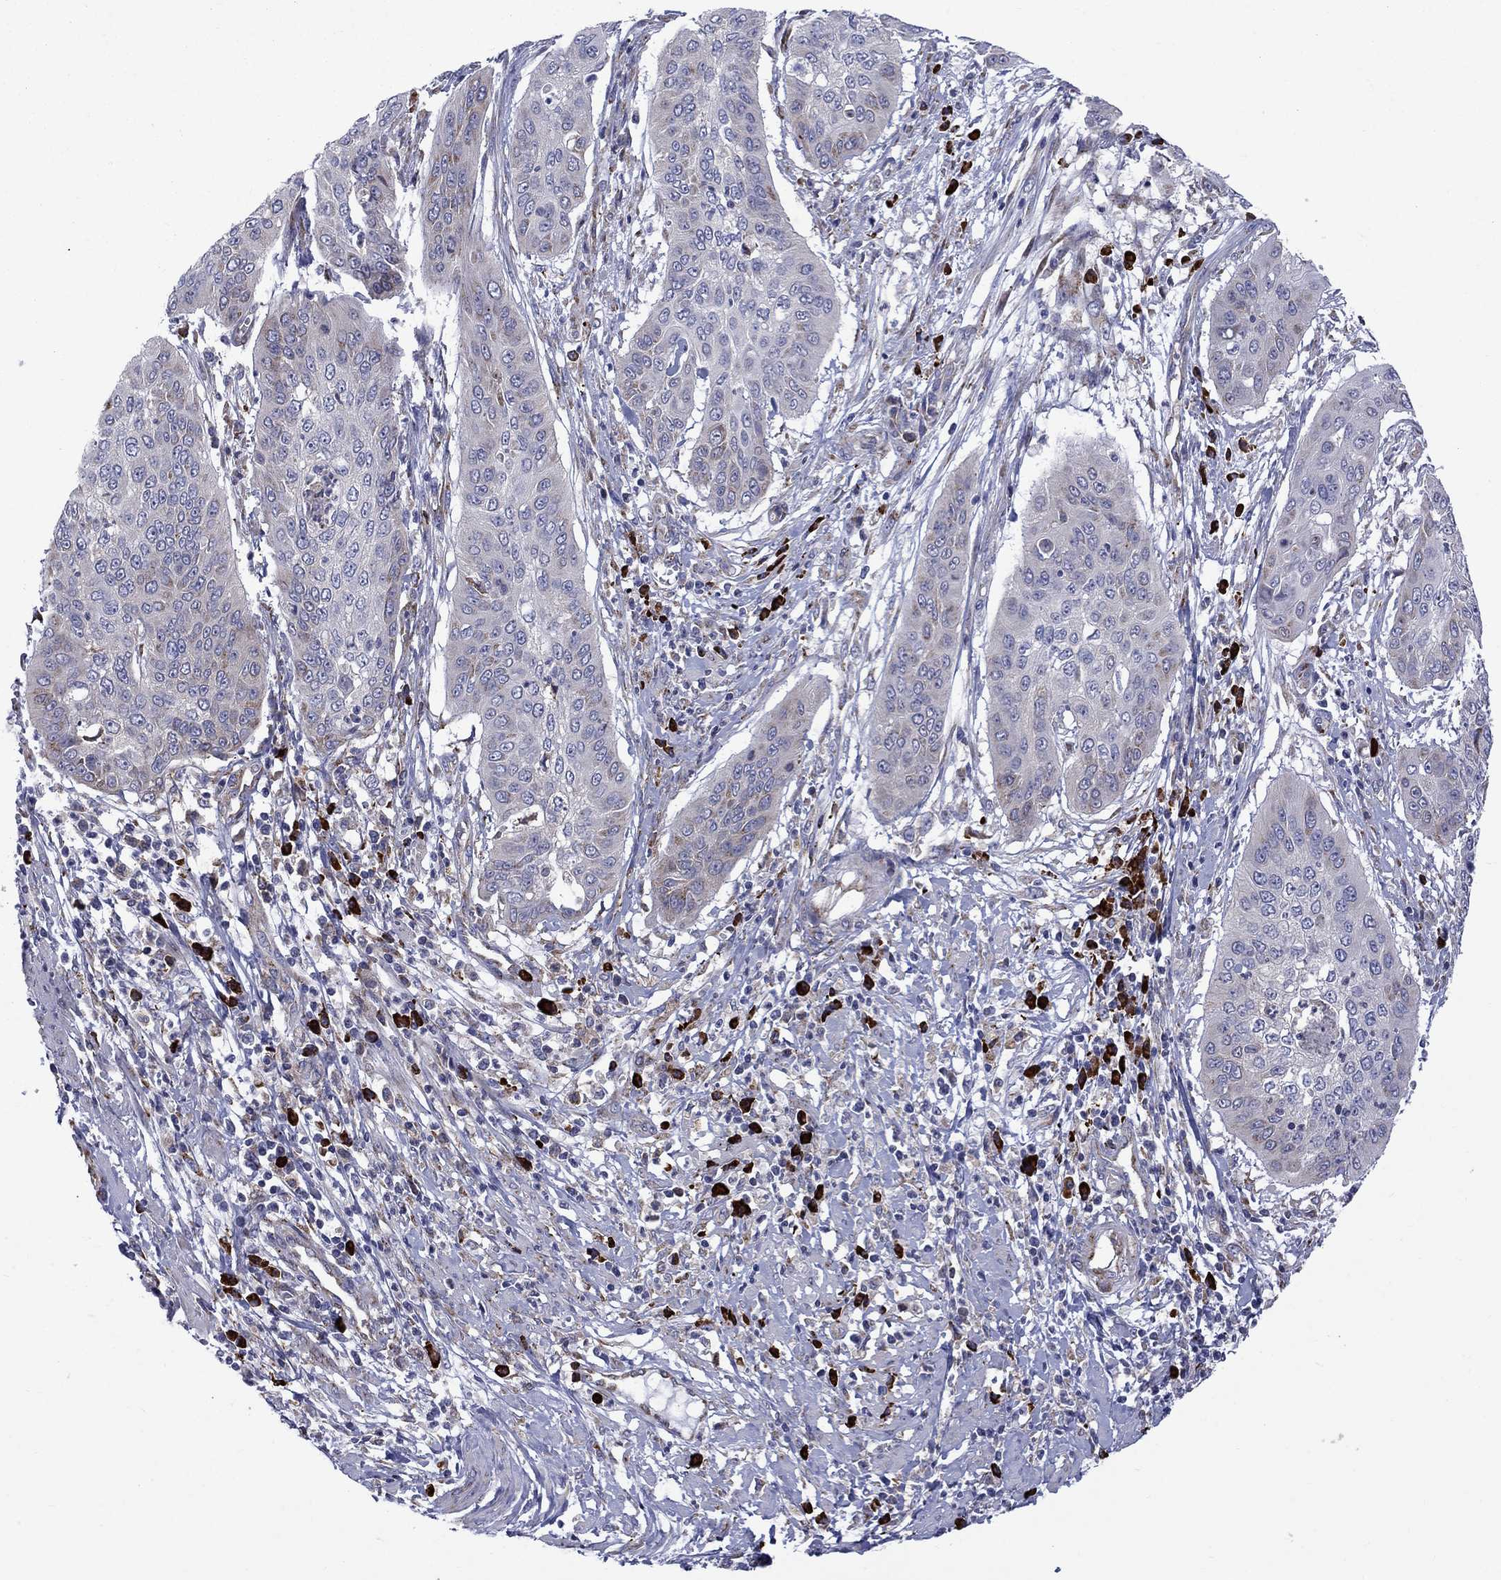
{"staining": {"intensity": "weak", "quantity": "<25%", "location": "cytoplasmic/membranous"}, "tissue": "cervical cancer", "cell_type": "Tumor cells", "image_type": "cancer", "snomed": [{"axis": "morphology", "description": "Squamous cell carcinoma, NOS"}, {"axis": "topography", "description": "Cervix"}], "caption": "An immunohistochemistry micrograph of cervical cancer (squamous cell carcinoma) is shown. There is no staining in tumor cells of cervical cancer (squamous cell carcinoma). Brightfield microscopy of immunohistochemistry (IHC) stained with DAB (3,3'-diaminobenzidine) (brown) and hematoxylin (blue), captured at high magnification.", "gene": "ASNS", "patient": {"sex": "female", "age": 39}}